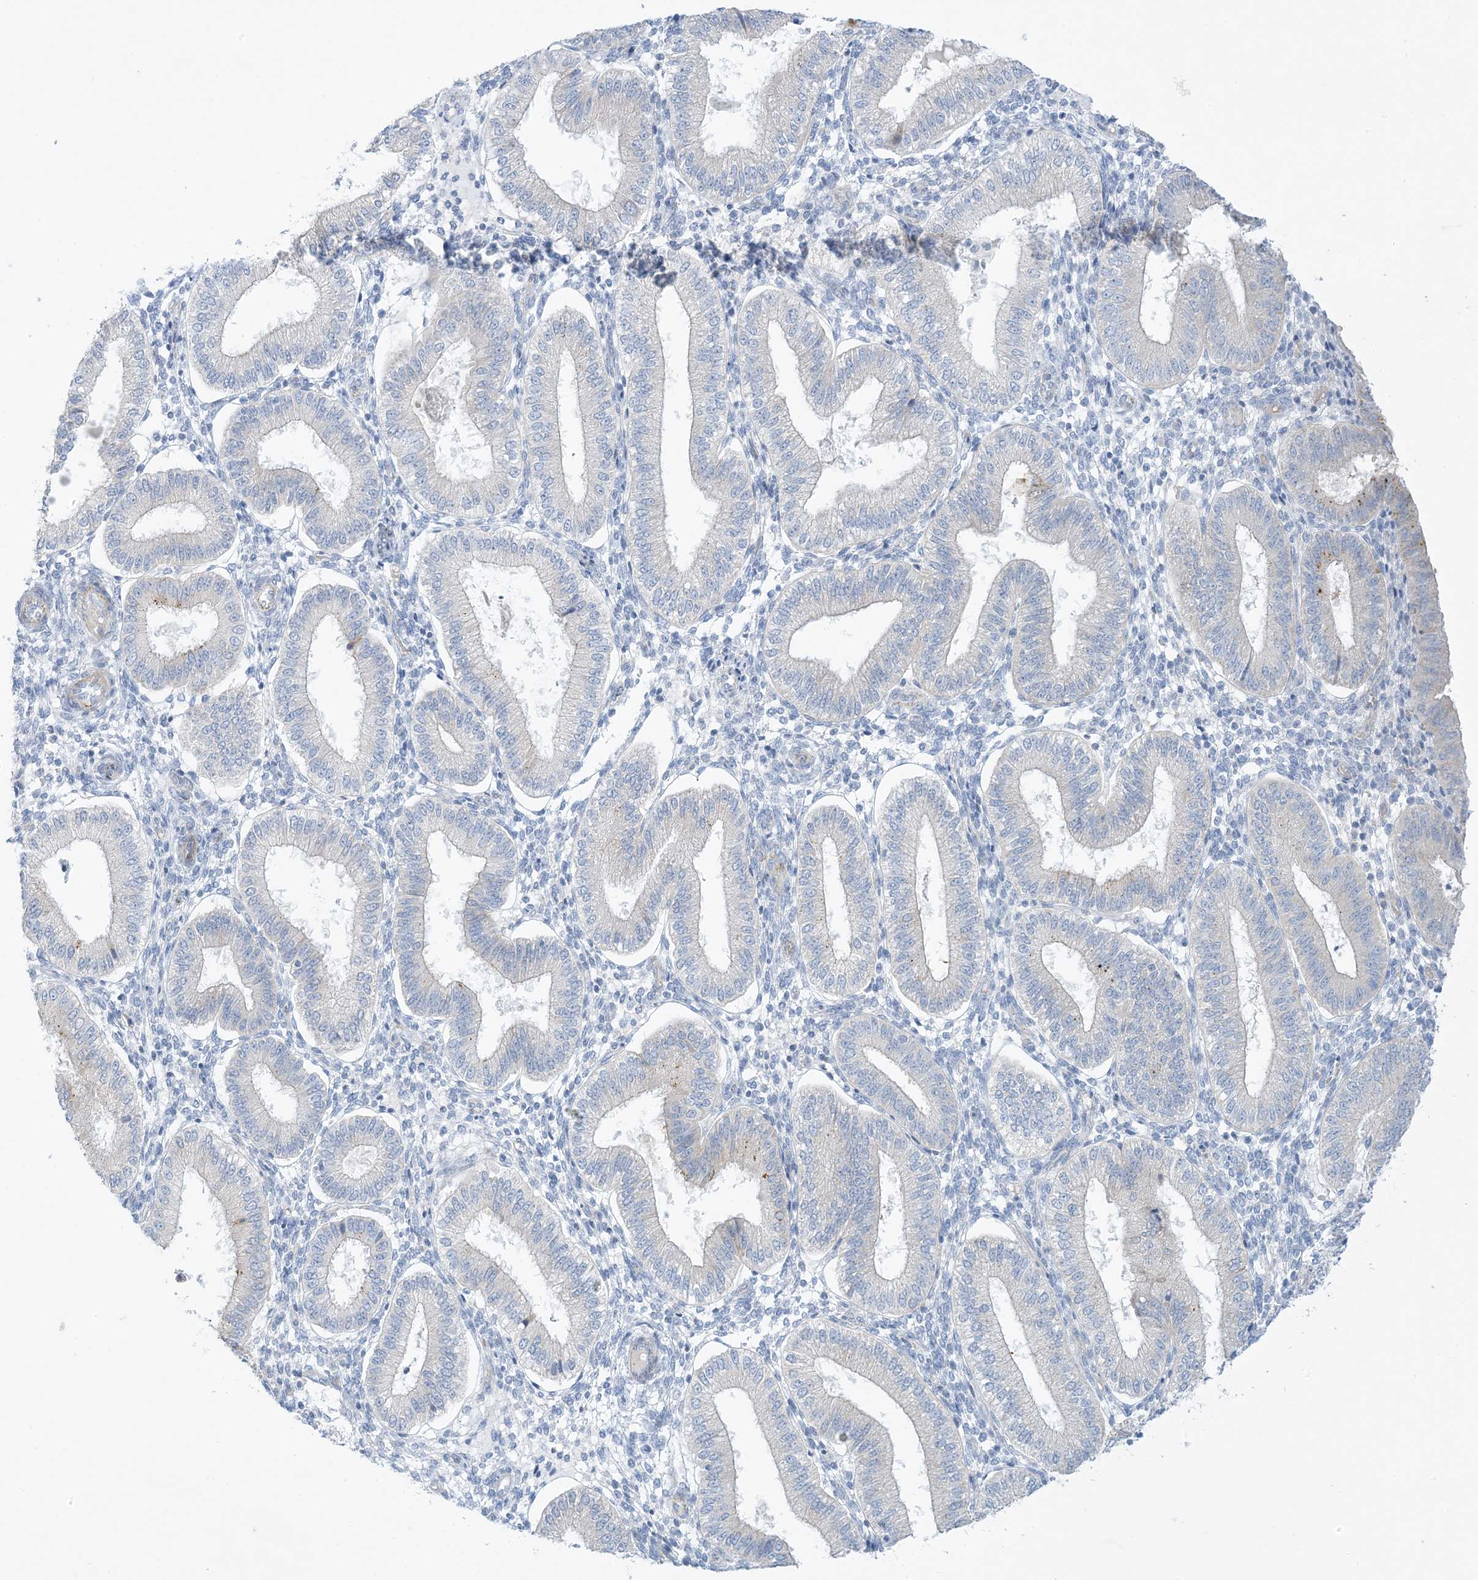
{"staining": {"intensity": "negative", "quantity": "none", "location": "none"}, "tissue": "endometrium", "cell_type": "Cells in endometrial stroma", "image_type": "normal", "snomed": [{"axis": "morphology", "description": "Normal tissue, NOS"}, {"axis": "topography", "description": "Endometrium"}], "caption": "A high-resolution photomicrograph shows immunohistochemistry (IHC) staining of benign endometrium, which reveals no significant positivity in cells in endometrial stroma. (Immunohistochemistry, brightfield microscopy, high magnification).", "gene": "XIRP2", "patient": {"sex": "female", "age": 39}}